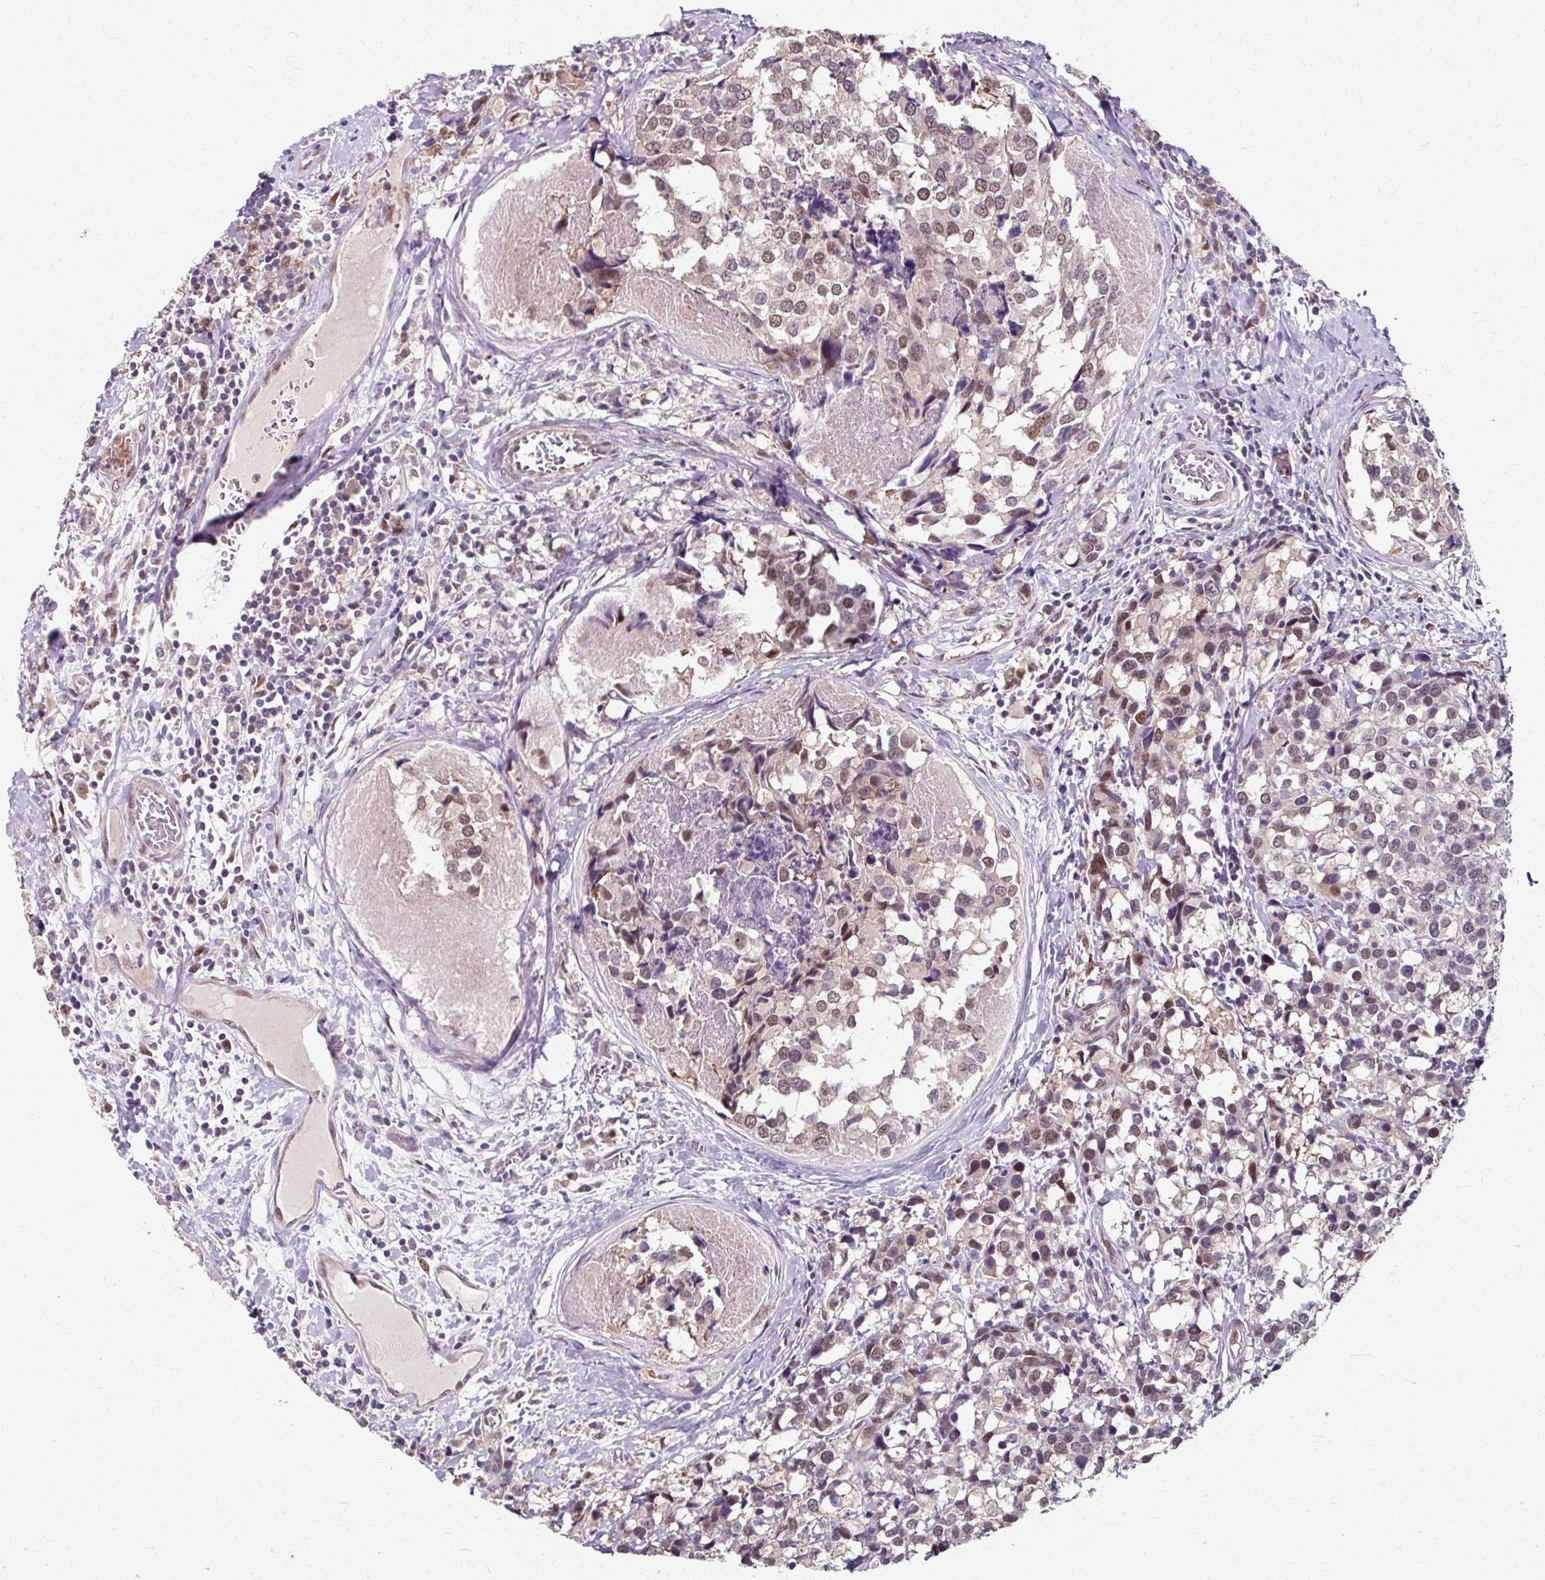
{"staining": {"intensity": "moderate", "quantity": "25%-75%", "location": "nuclear"}, "tissue": "breast cancer", "cell_type": "Tumor cells", "image_type": "cancer", "snomed": [{"axis": "morphology", "description": "Lobular carcinoma"}, {"axis": "topography", "description": "Breast"}], "caption": "Tumor cells demonstrate medium levels of moderate nuclear expression in about 25%-75% of cells in breast cancer. The protein of interest is stained brown, and the nuclei are stained in blue (DAB IHC with brightfield microscopy, high magnification).", "gene": "ZNF555", "patient": {"sex": "female", "age": 59}}